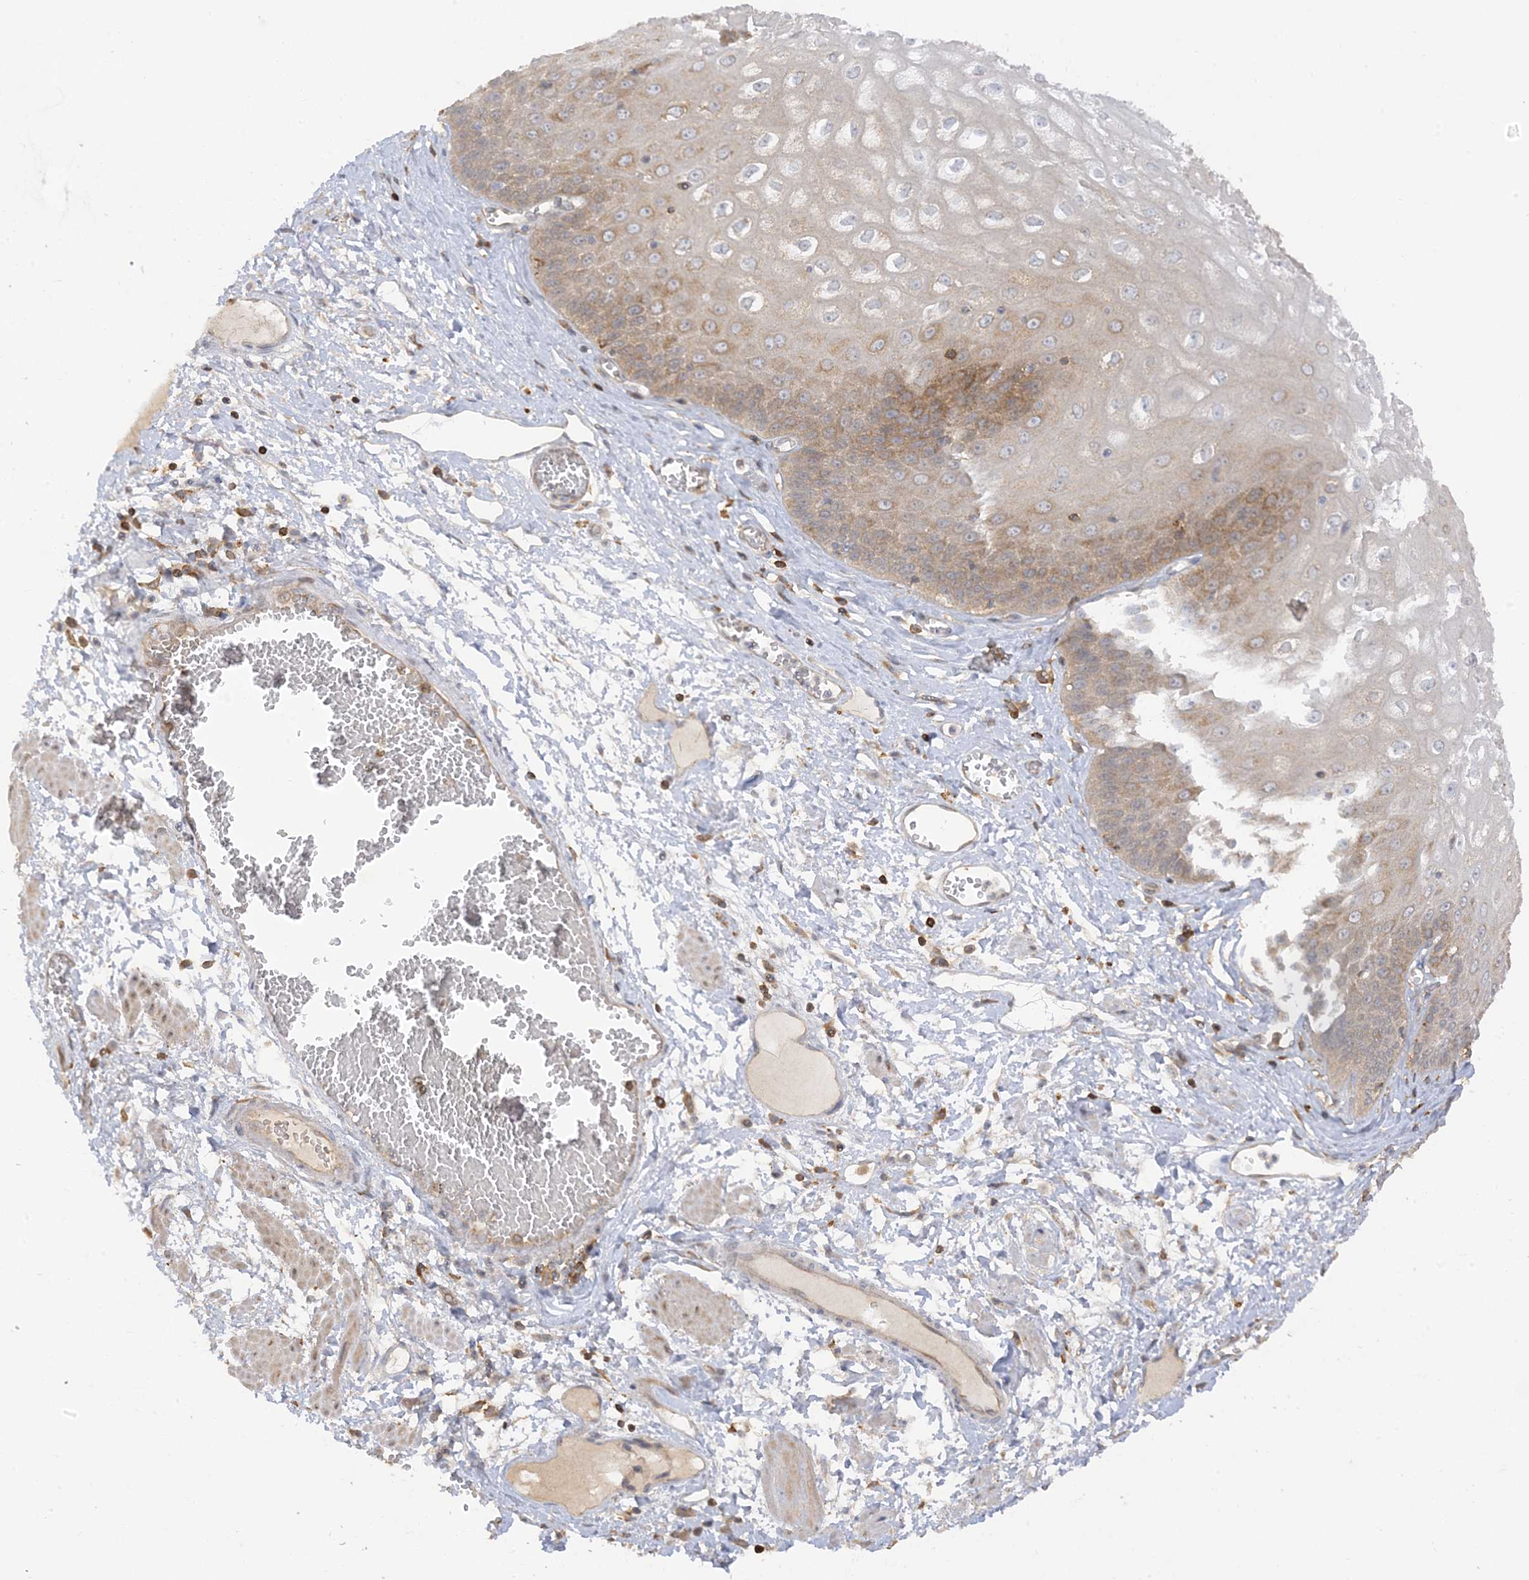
{"staining": {"intensity": "moderate", "quantity": "25%-75%", "location": "cytoplasmic/membranous"}, "tissue": "esophagus", "cell_type": "Squamous epithelial cells", "image_type": "normal", "snomed": [{"axis": "morphology", "description": "Normal tissue, NOS"}, {"axis": "topography", "description": "Esophagus"}], "caption": "High-magnification brightfield microscopy of normal esophagus stained with DAB (3,3'-diaminobenzidine) (brown) and counterstained with hematoxylin (blue). squamous epithelial cells exhibit moderate cytoplasmic/membranous positivity is present in approximately25%-75% of cells.", "gene": "PHACTR2", "patient": {"sex": "male", "age": 60}}